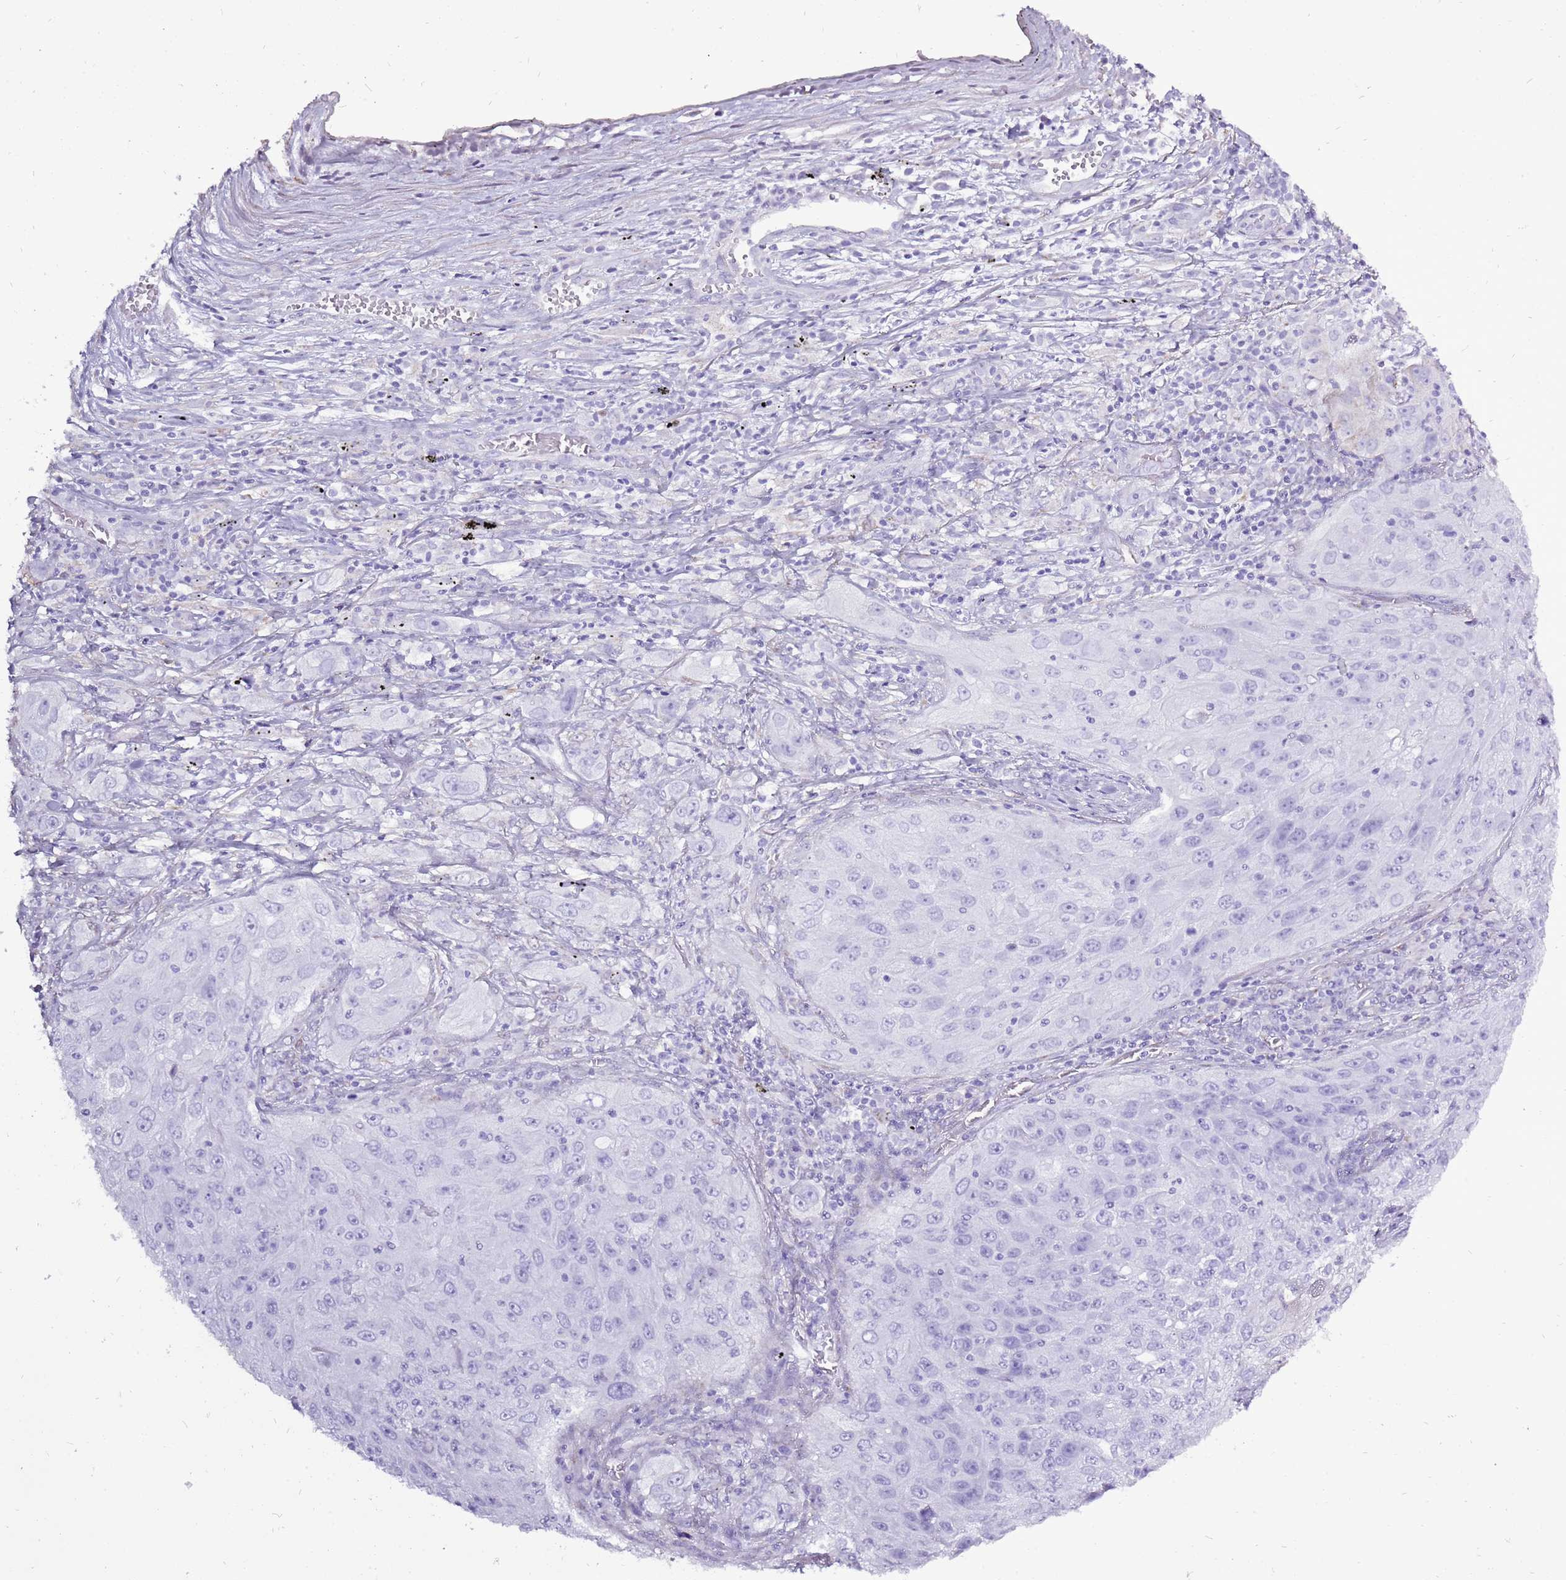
{"staining": {"intensity": "negative", "quantity": "none", "location": "none"}, "tissue": "lung cancer", "cell_type": "Tumor cells", "image_type": "cancer", "snomed": [{"axis": "morphology", "description": "Squamous cell carcinoma, NOS"}, {"axis": "topography", "description": "Lung"}], "caption": "Tumor cells are negative for protein expression in human lung cancer (squamous cell carcinoma).", "gene": "ACSS3", "patient": {"sex": "female", "age": 69}}